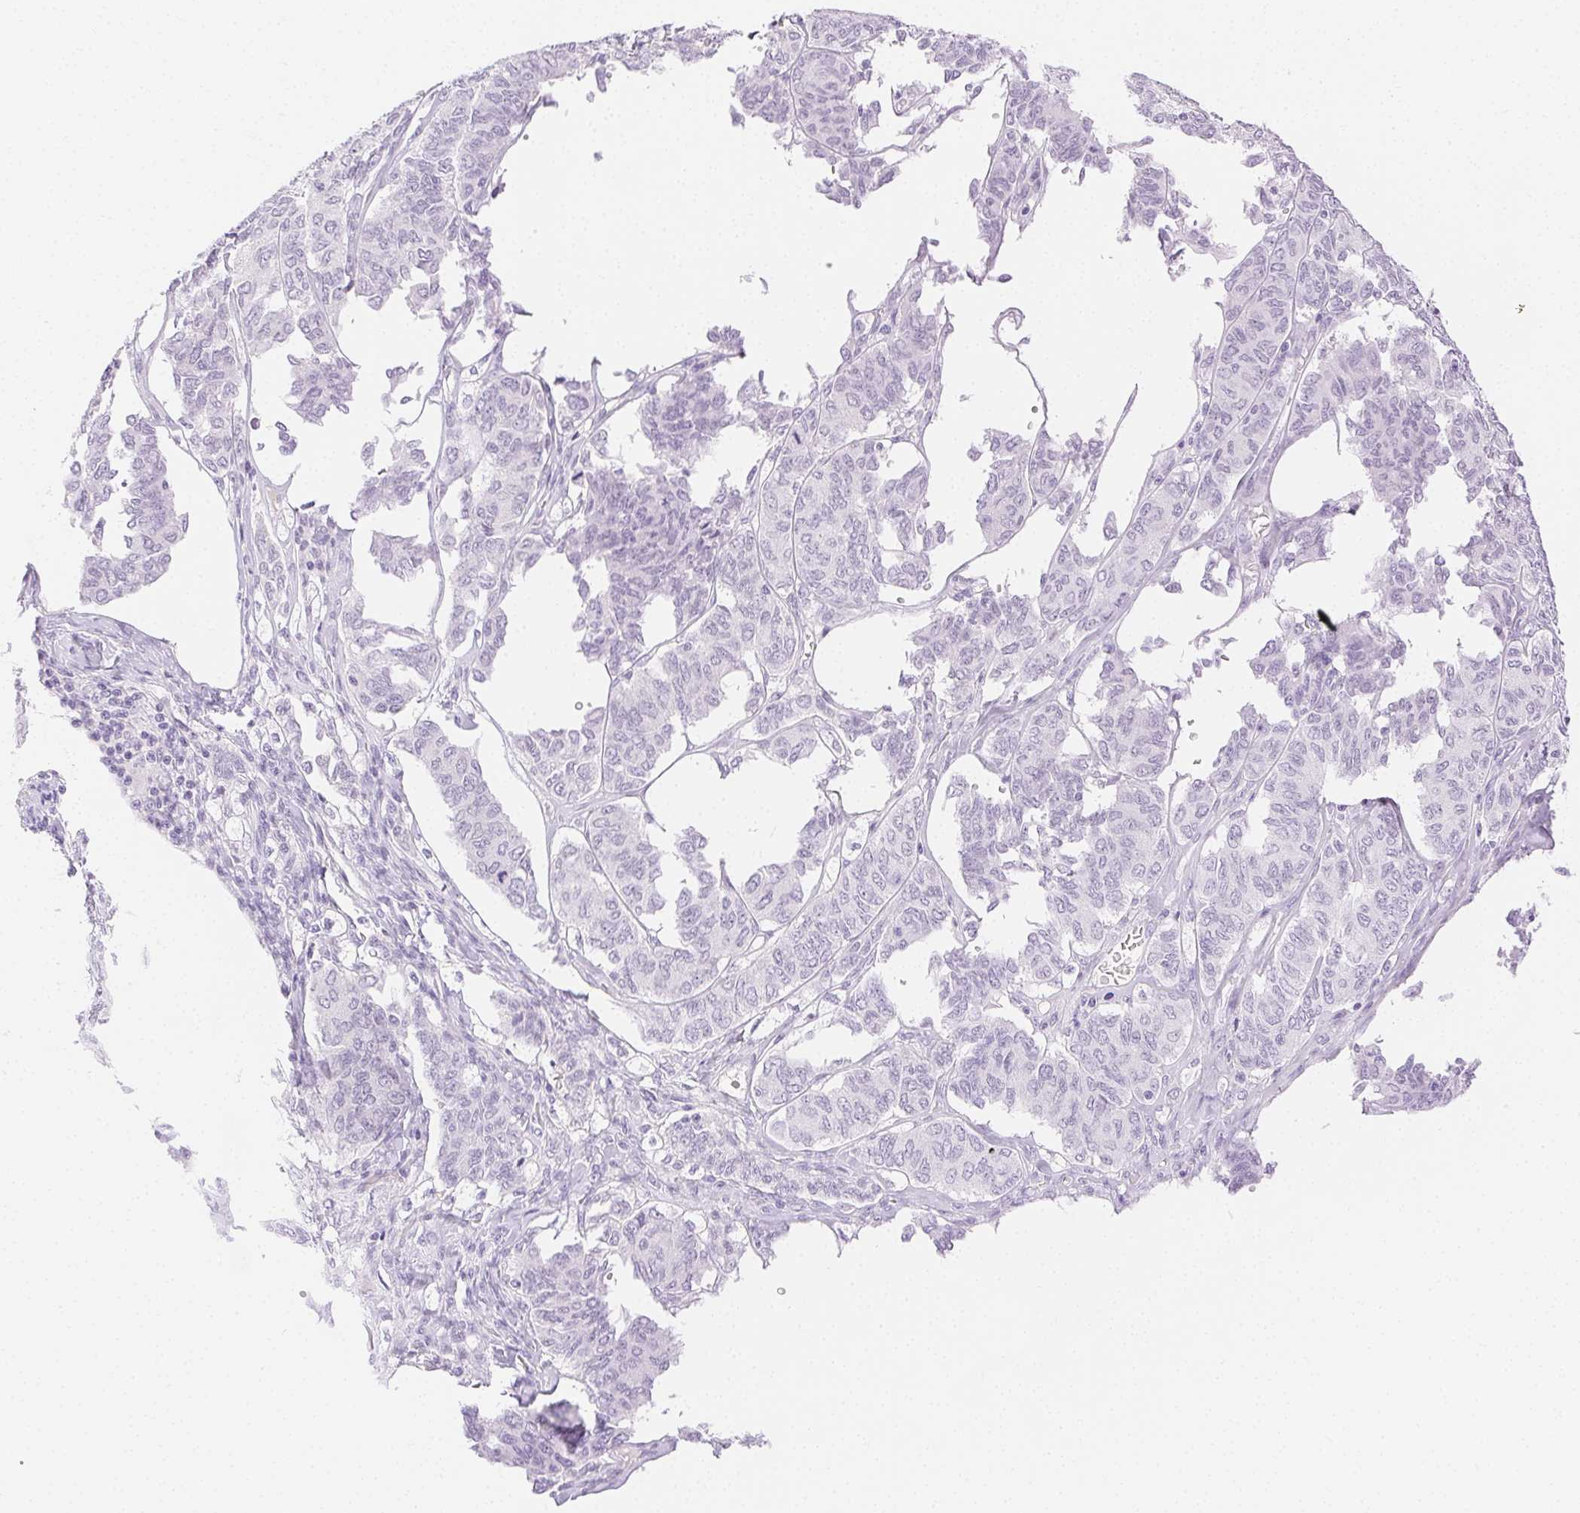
{"staining": {"intensity": "negative", "quantity": "none", "location": "none"}, "tissue": "ovarian cancer", "cell_type": "Tumor cells", "image_type": "cancer", "snomed": [{"axis": "morphology", "description": "Carcinoma, endometroid"}, {"axis": "topography", "description": "Ovary"}], "caption": "An image of endometroid carcinoma (ovarian) stained for a protein reveals no brown staining in tumor cells.", "gene": "SPACA4", "patient": {"sex": "female", "age": 80}}